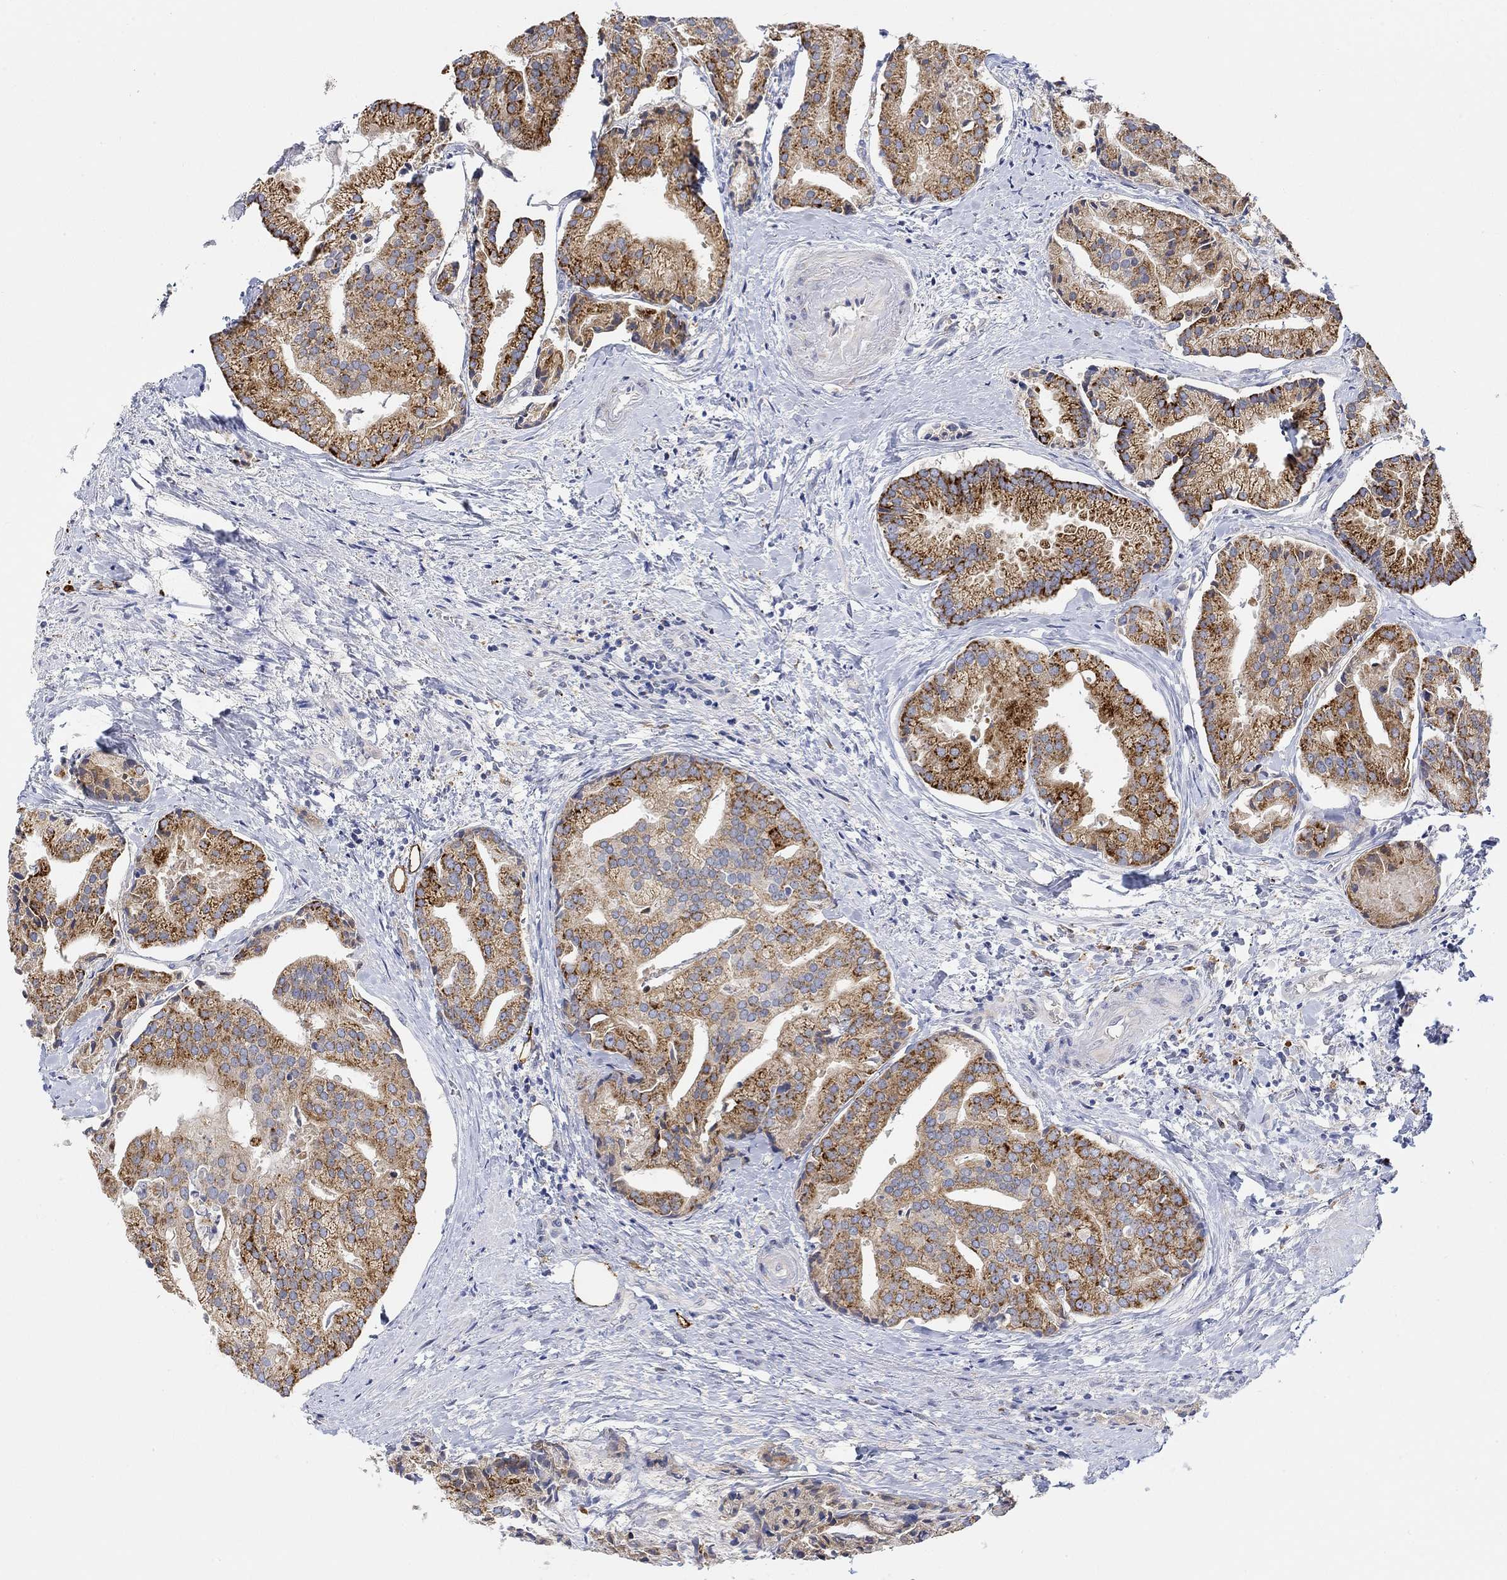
{"staining": {"intensity": "strong", "quantity": ">75%", "location": "cytoplasmic/membranous"}, "tissue": "prostate cancer", "cell_type": "Tumor cells", "image_type": "cancer", "snomed": [{"axis": "morphology", "description": "Adenocarcinoma, NOS"}, {"axis": "topography", "description": "Prostate and seminal vesicle, NOS"}, {"axis": "topography", "description": "Prostate"}], "caption": "Protein expression analysis of prostate cancer exhibits strong cytoplasmic/membranous positivity in about >75% of tumor cells.", "gene": "ACSL1", "patient": {"sex": "male", "age": 44}}